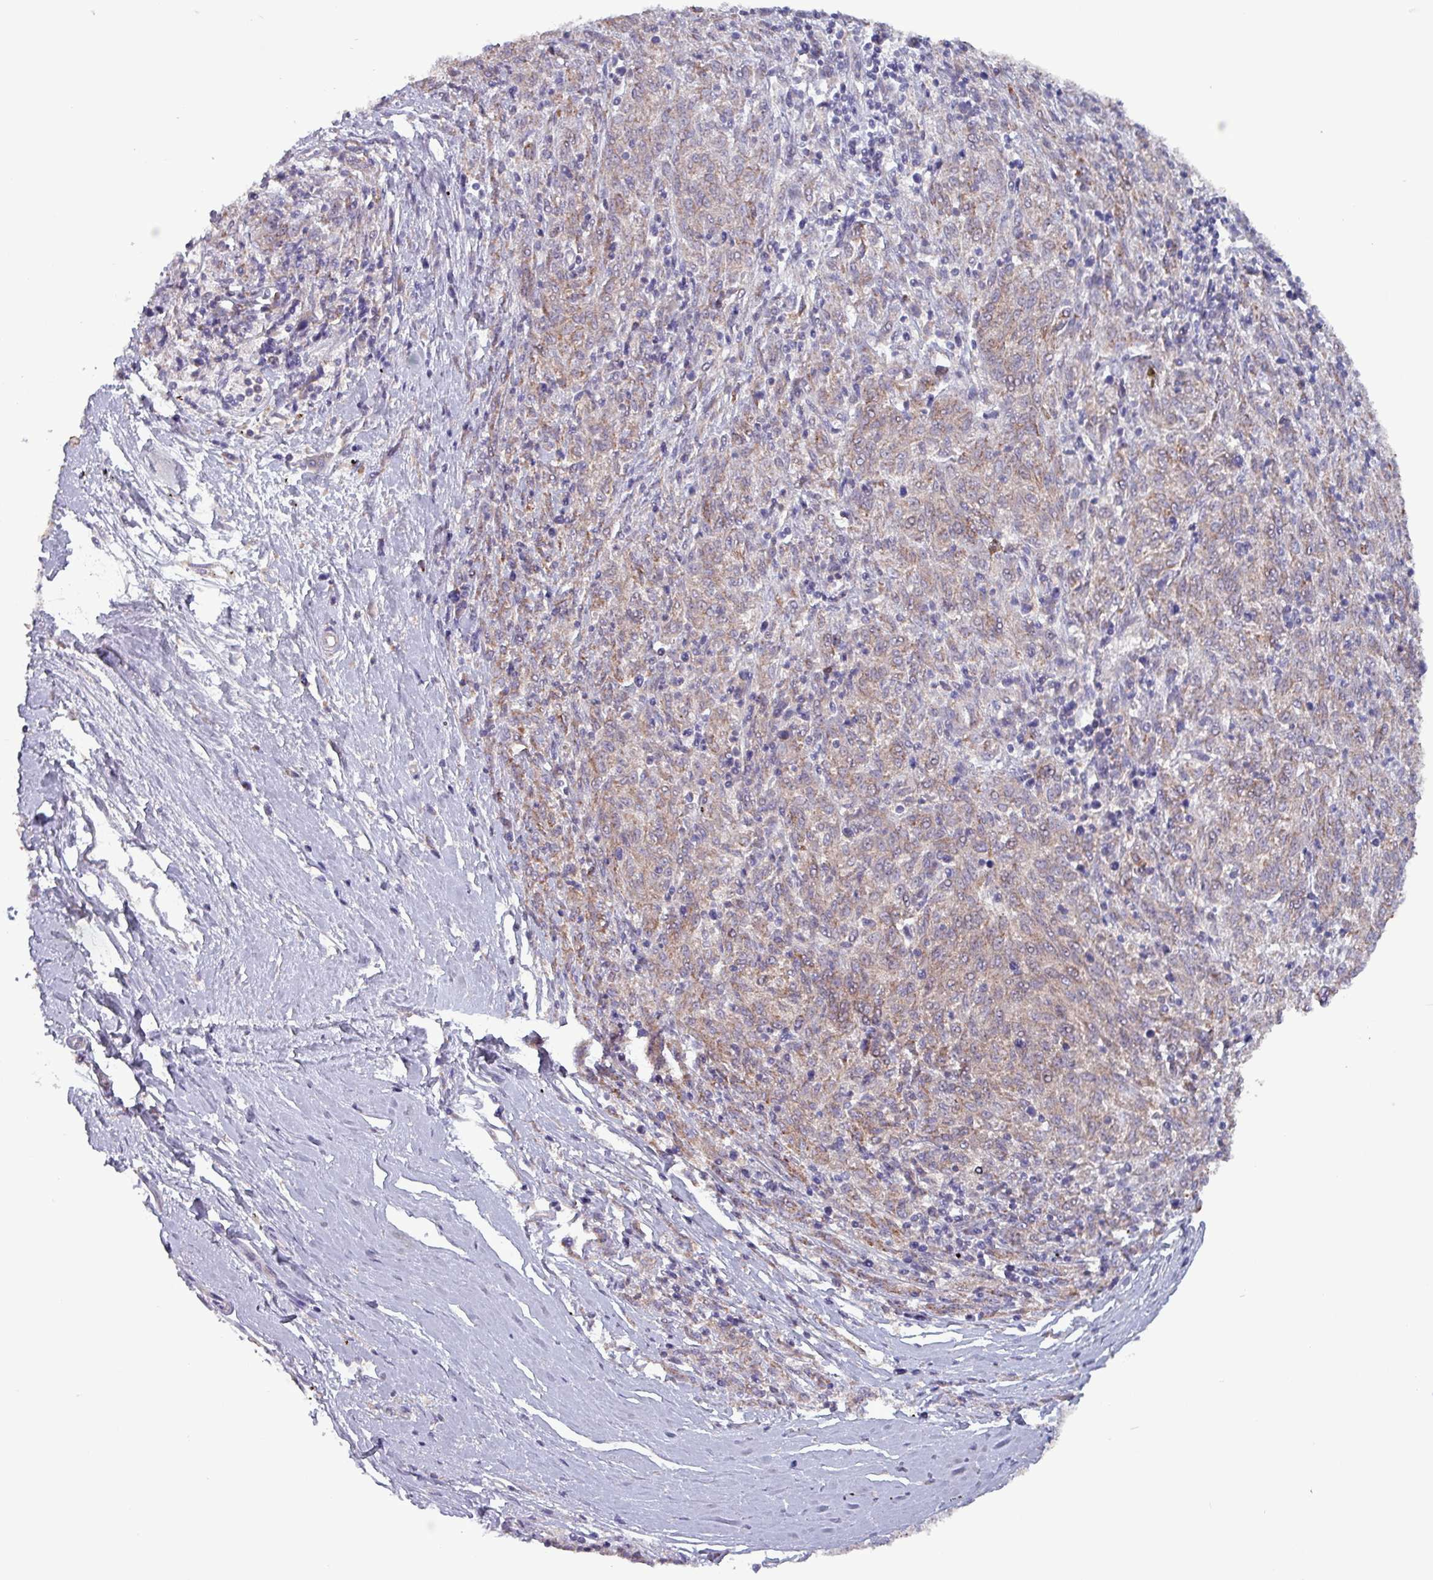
{"staining": {"intensity": "weak", "quantity": "25%-75%", "location": "cytoplasmic/membranous"}, "tissue": "melanoma", "cell_type": "Tumor cells", "image_type": "cancer", "snomed": [{"axis": "morphology", "description": "Malignant melanoma, NOS"}, {"axis": "topography", "description": "Skin"}], "caption": "Weak cytoplasmic/membranous positivity for a protein is identified in about 25%-75% of tumor cells of melanoma using immunohistochemistry.", "gene": "ZNF322", "patient": {"sex": "female", "age": 72}}